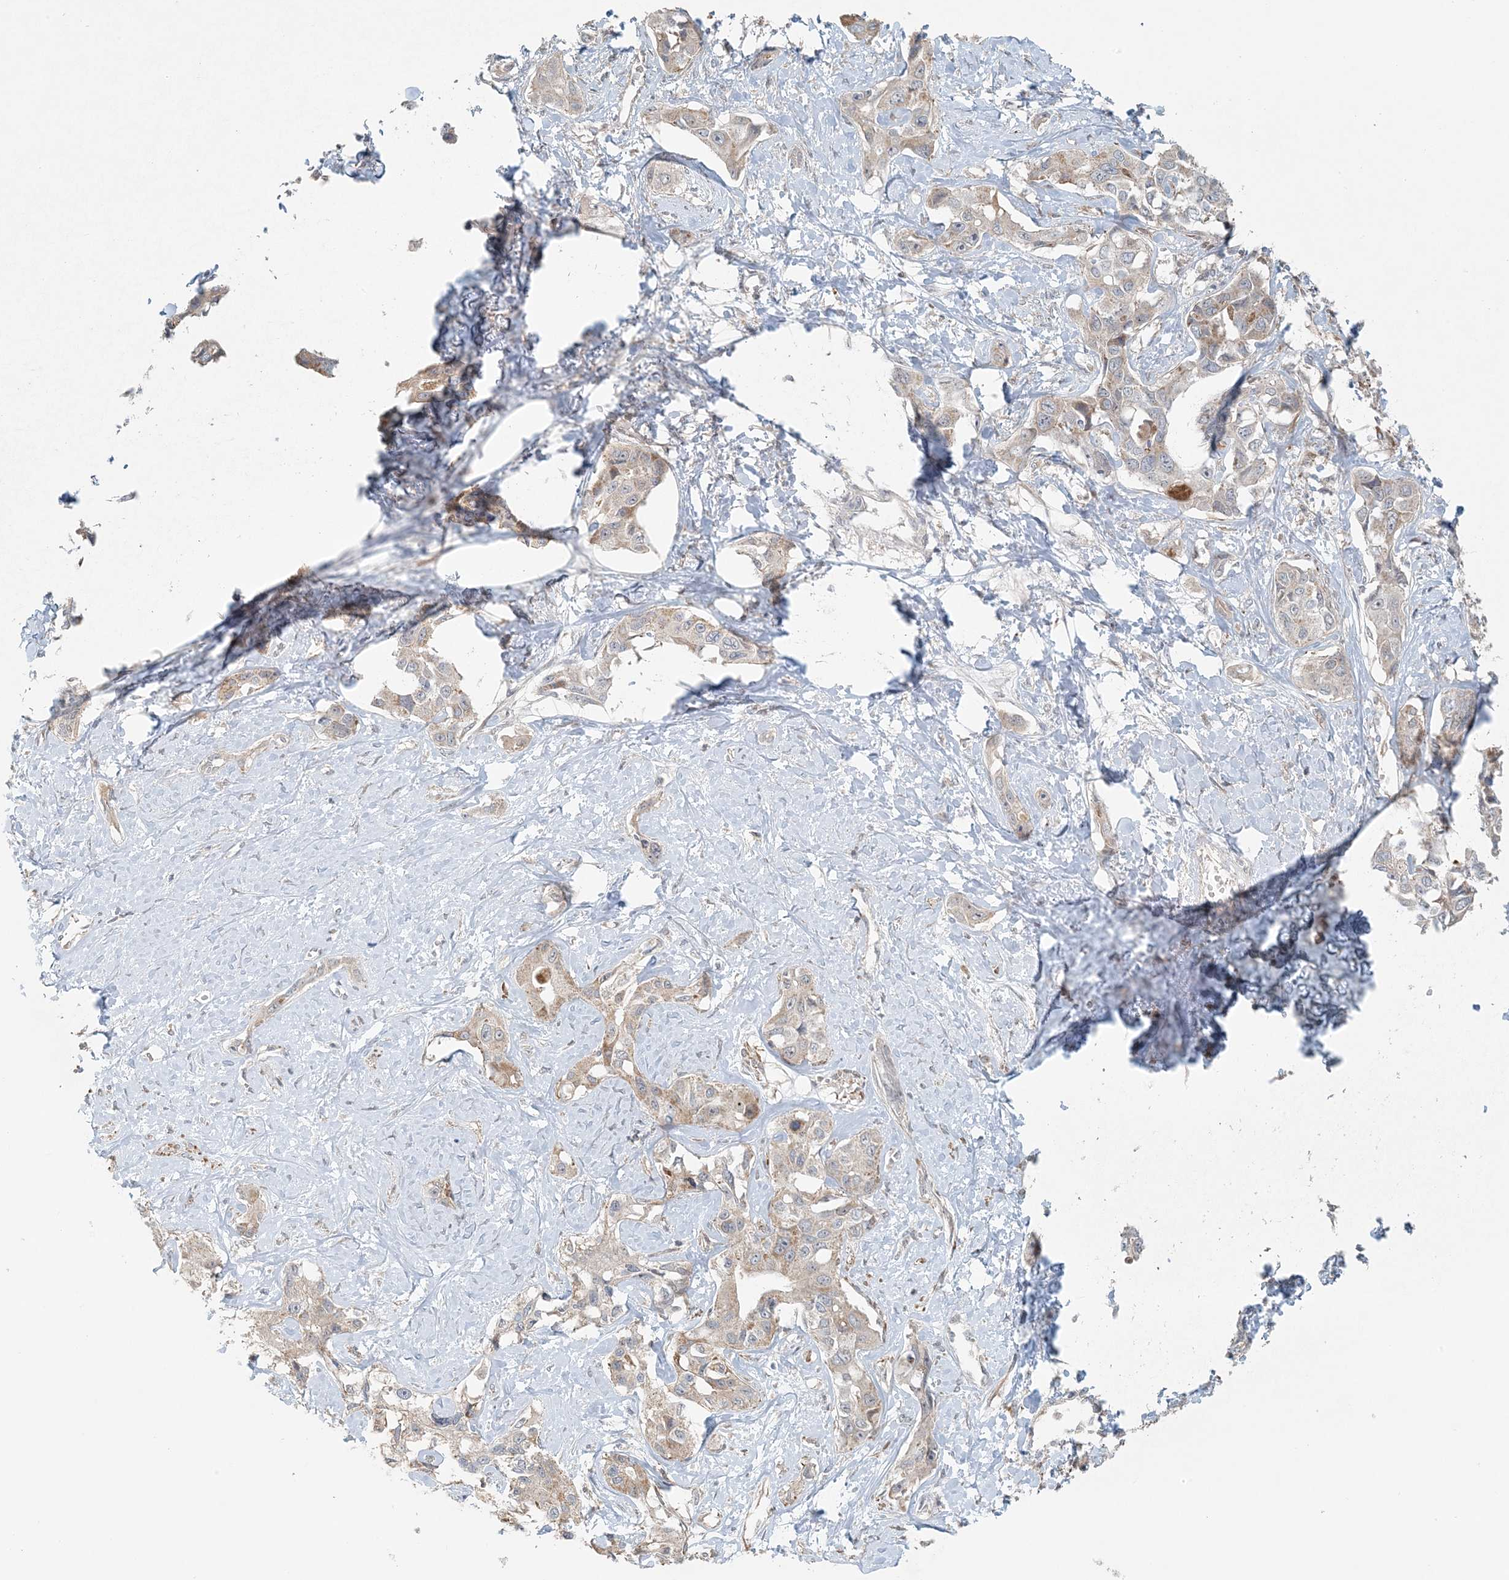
{"staining": {"intensity": "weak", "quantity": "25%-75%", "location": "cytoplasmic/membranous"}, "tissue": "liver cancer", "cell_type": "Tumor cells", "image_type": "cancer", "snomed": [{"axis": "morphology", "description": "Cholangiocarcinoma"}, {"axis": "topography", "description": "Liver"}], "caption": "Liver cancer stained with DAB (3,3'-diaminobenzidine) immunohistochemistry reveals low levels of weak cytoplasmic/membranous expression in about 25%-75% of tumor cells.", "gene": "OBI1", "patient": {"sex": "male", "age": 59}}